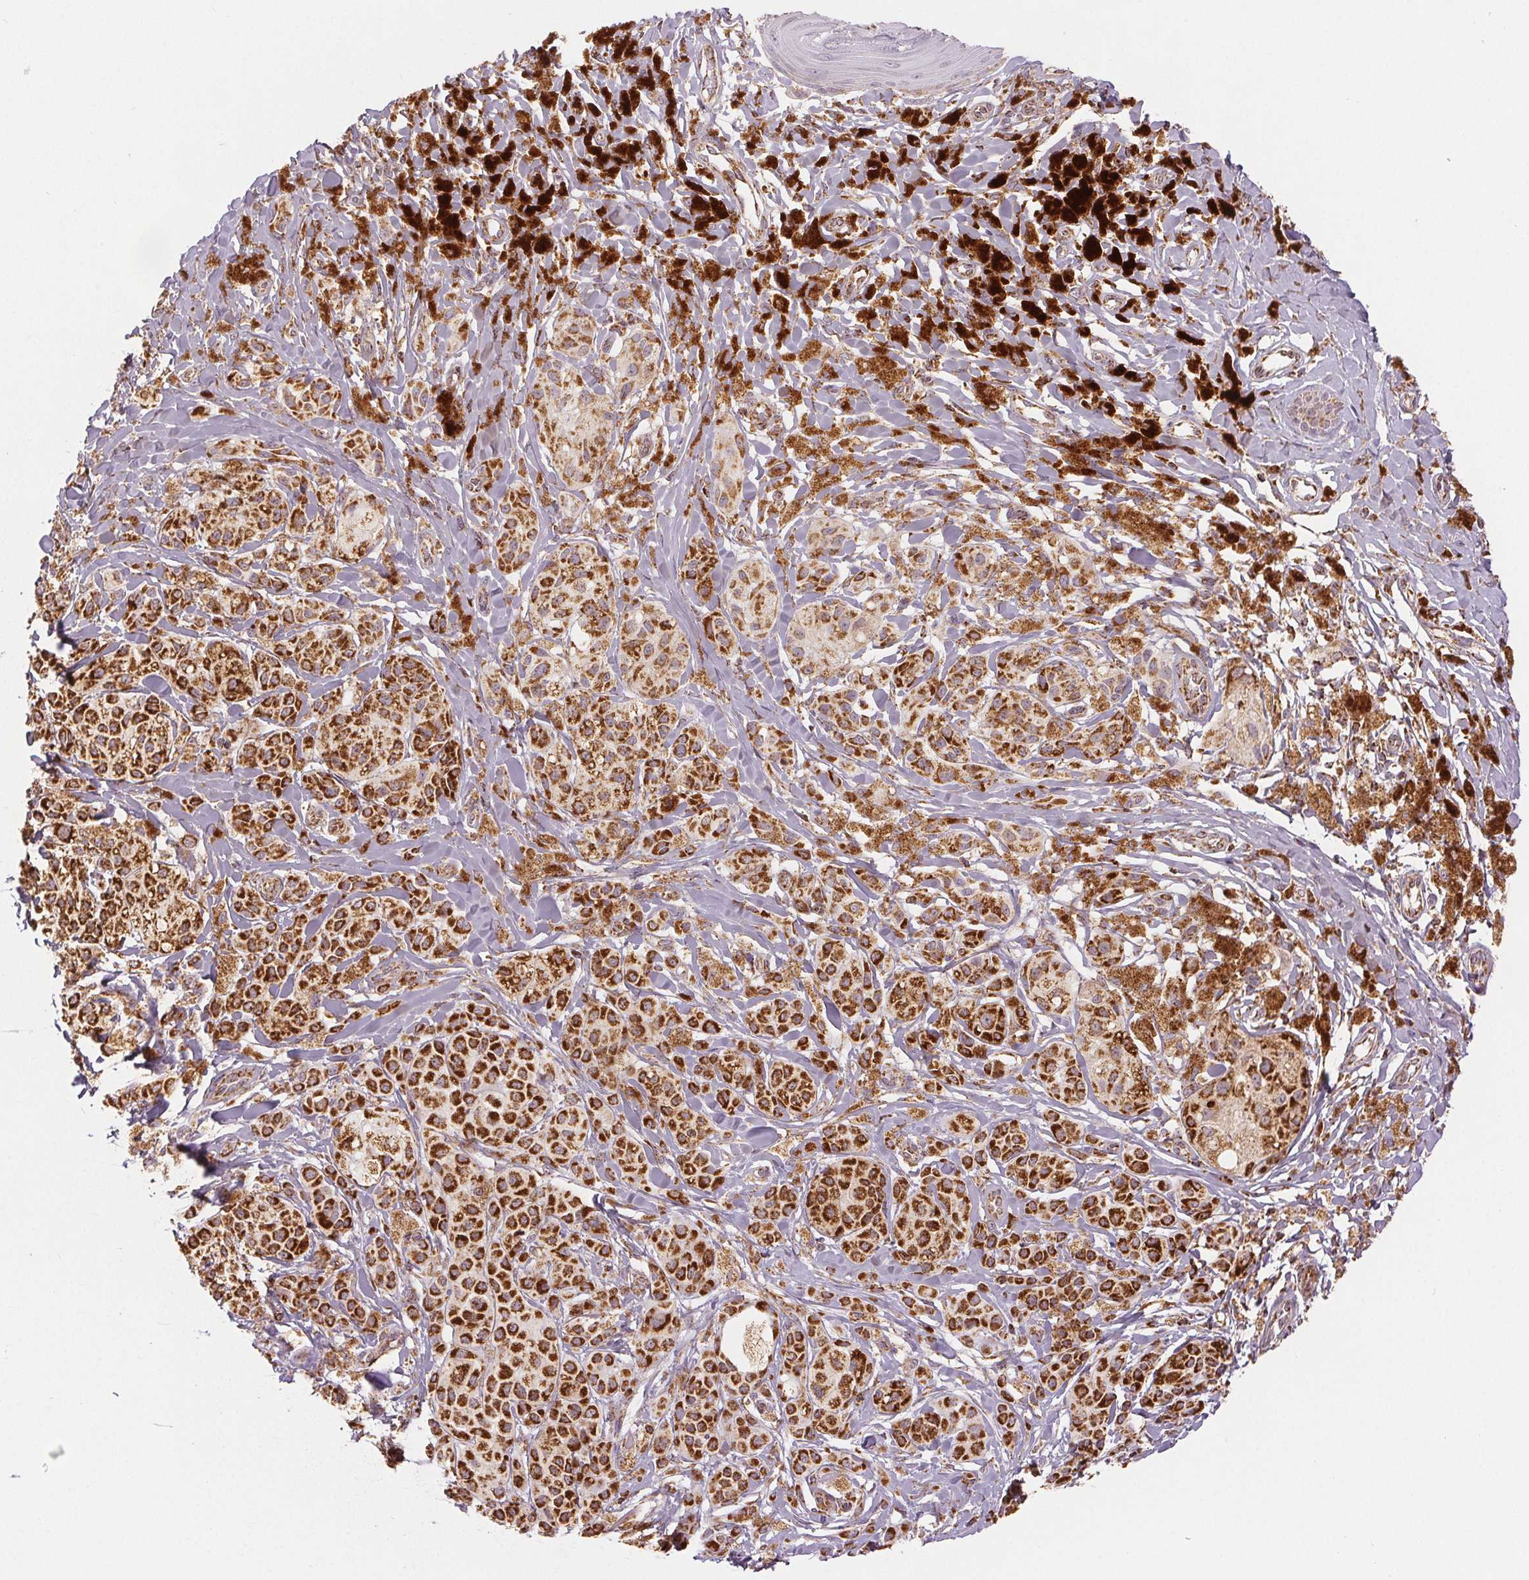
{"staining": {"intensity": "strong", "quantity": ">75%", "location": "cytoplasmic/membranous"}, "tissue": "melanoma", "cell_type": "Tumor cells", "image_type": "cancer", "snomed": [{"axis": "morphology", "description": "Malignant melanoma, NOS"}, {"axis": "topography", "description": "Skin"}], "caption": "An immunohistochemistry (IHC) photomicrograph of tumor tissue is shown. Protein staining in brown shows strong cytoplasmic/membranous positivity in melanoma within tumor cells.", "gene": "SDHB", "patient": {"sex": "female", "age": 80}}